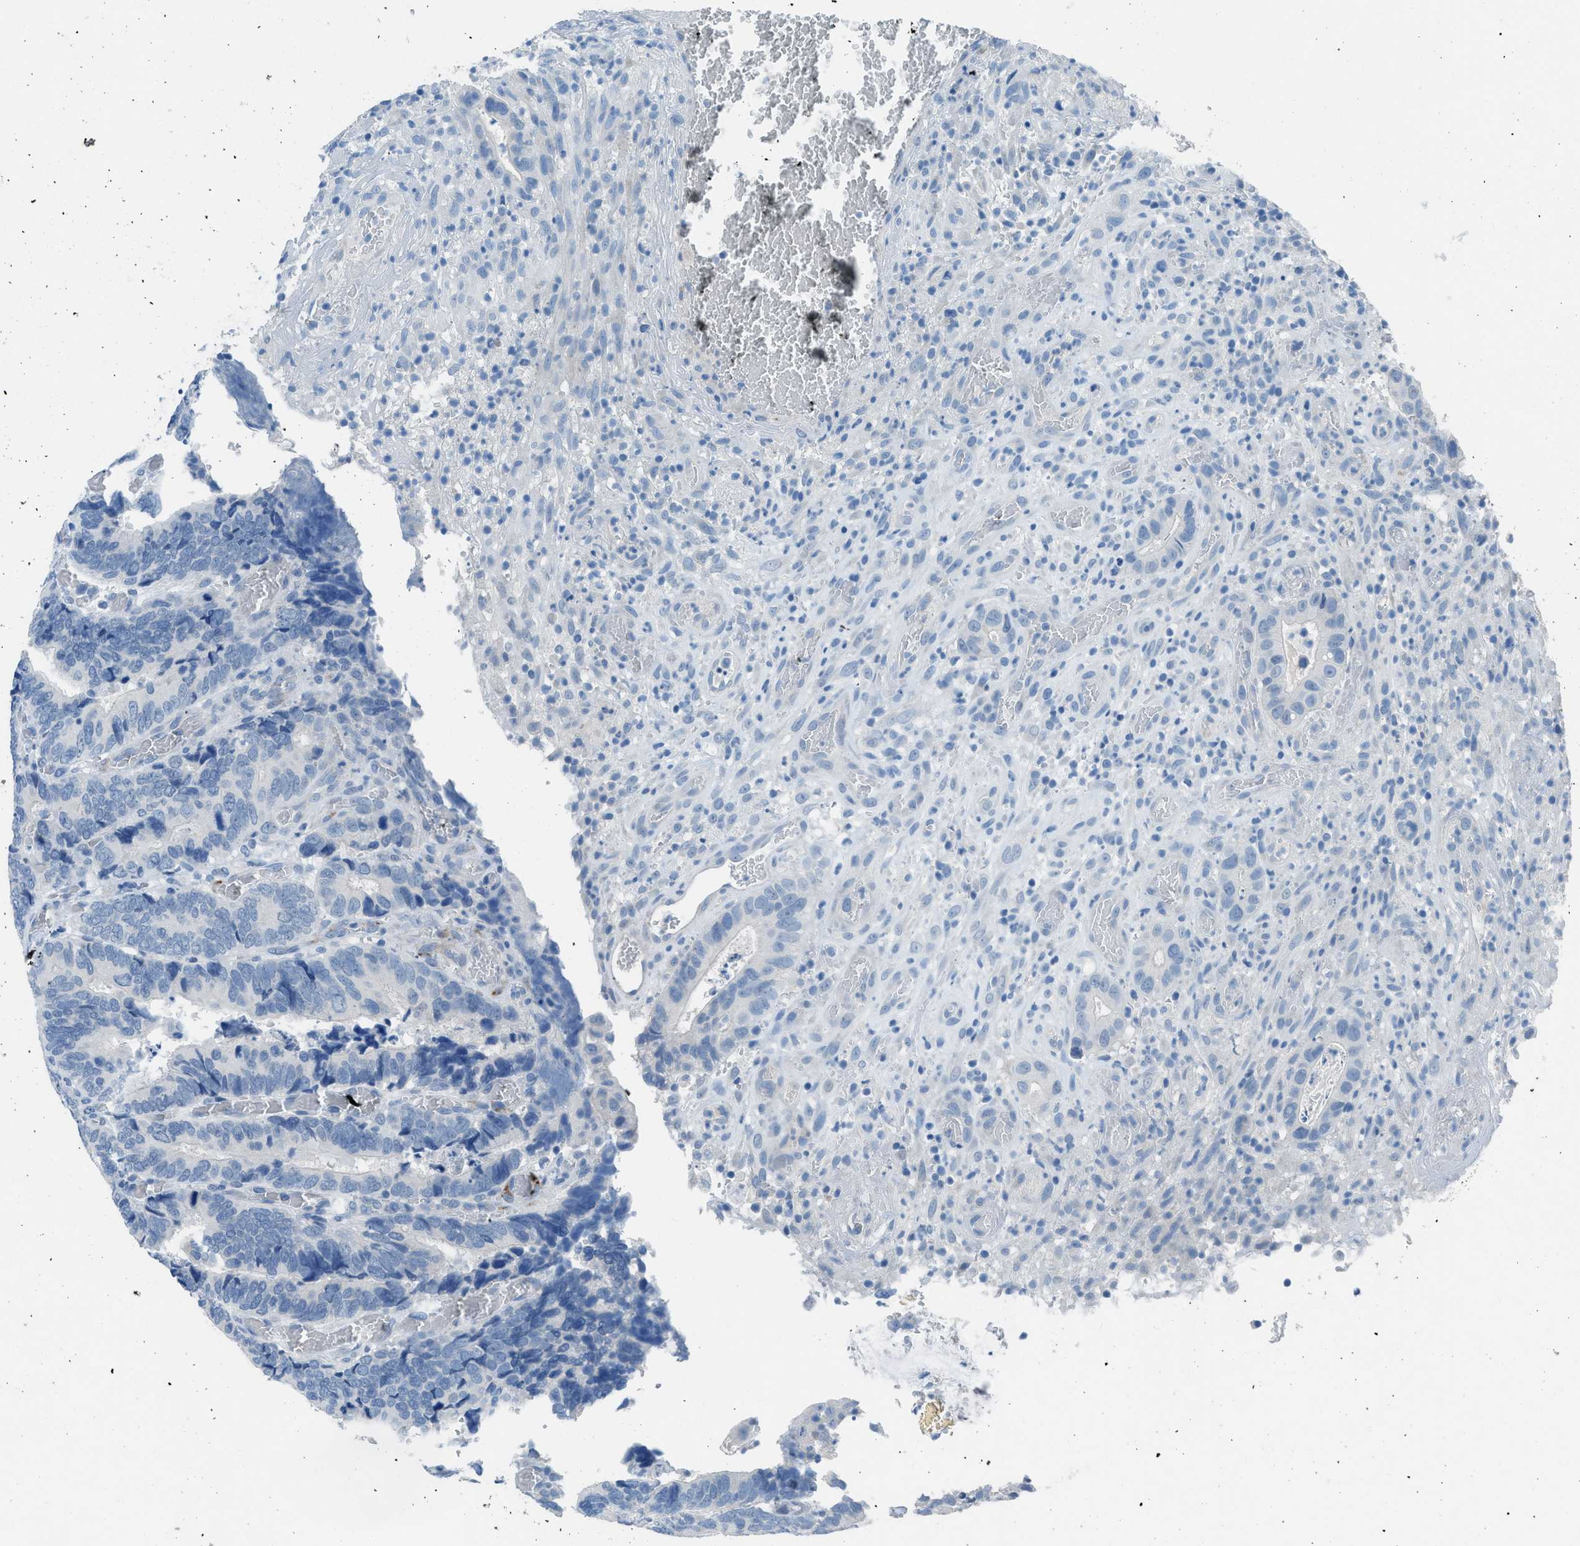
{"staining": {"intensity": "negative", "quantity": "none", "location": "none"}, "tissue": "colorectal cancer", "cell_type": "Tumor cells", "image_type": "cancer", "snomed": [{"axis": "morphology", "description": "Adenocarcinoma, NOS"}, {"axis": "topography", "description": "Colon"}], "caption": "High power microscopy photomicrograph of an immunohistochemistry image of colorectal cancer, revealing no significant positivity in tumor cells.", "gene": "ACAN", "patient": {"sex": "male", "age": 72}}